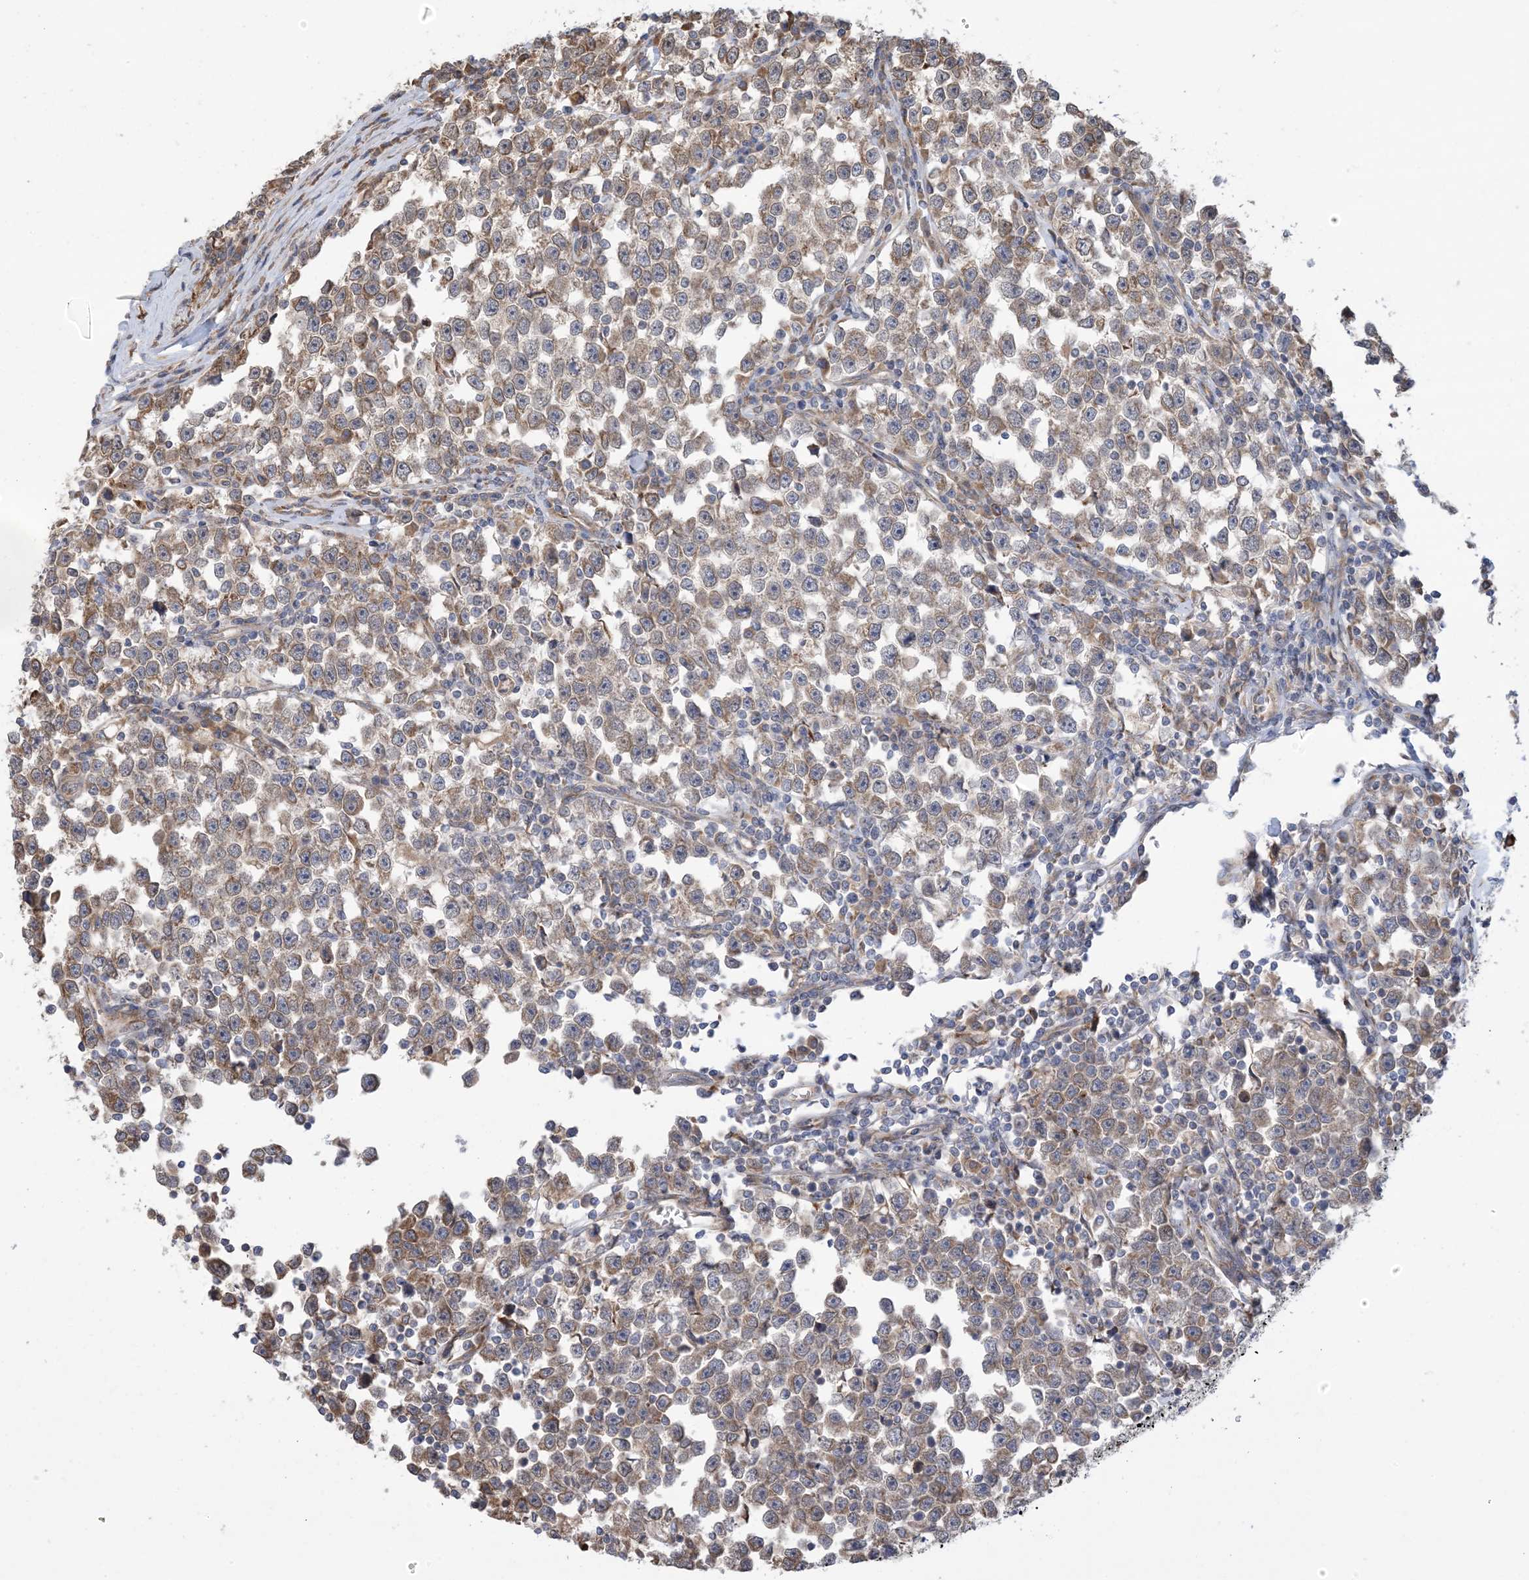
{"staining": {"intensity": "moderate", "quantity": ">75%", "location": "cytoplasmic/membranous"}, "tissue": "testis cancer", "cell_type": "Tumor cells", "image_type": "cancer", "snomed": [{"axis": "morphology", "description": "Normal tissue, NOS"}, {"axis": "morphology", "description": "Seminoma, NOS"}, {"axis": "topography", "description": "Testis"}], "caption": "Seminoma (testis) stained for a protein reveals moderate cytoplasmic/membranous positivity in tumor cells. (DAB (3,3'-diaminobenzidine) = brown stain, brightfield microscopy at high magnification).", "gene": "CLEC16A", "patient": {"sex": "male", "age": 43}}